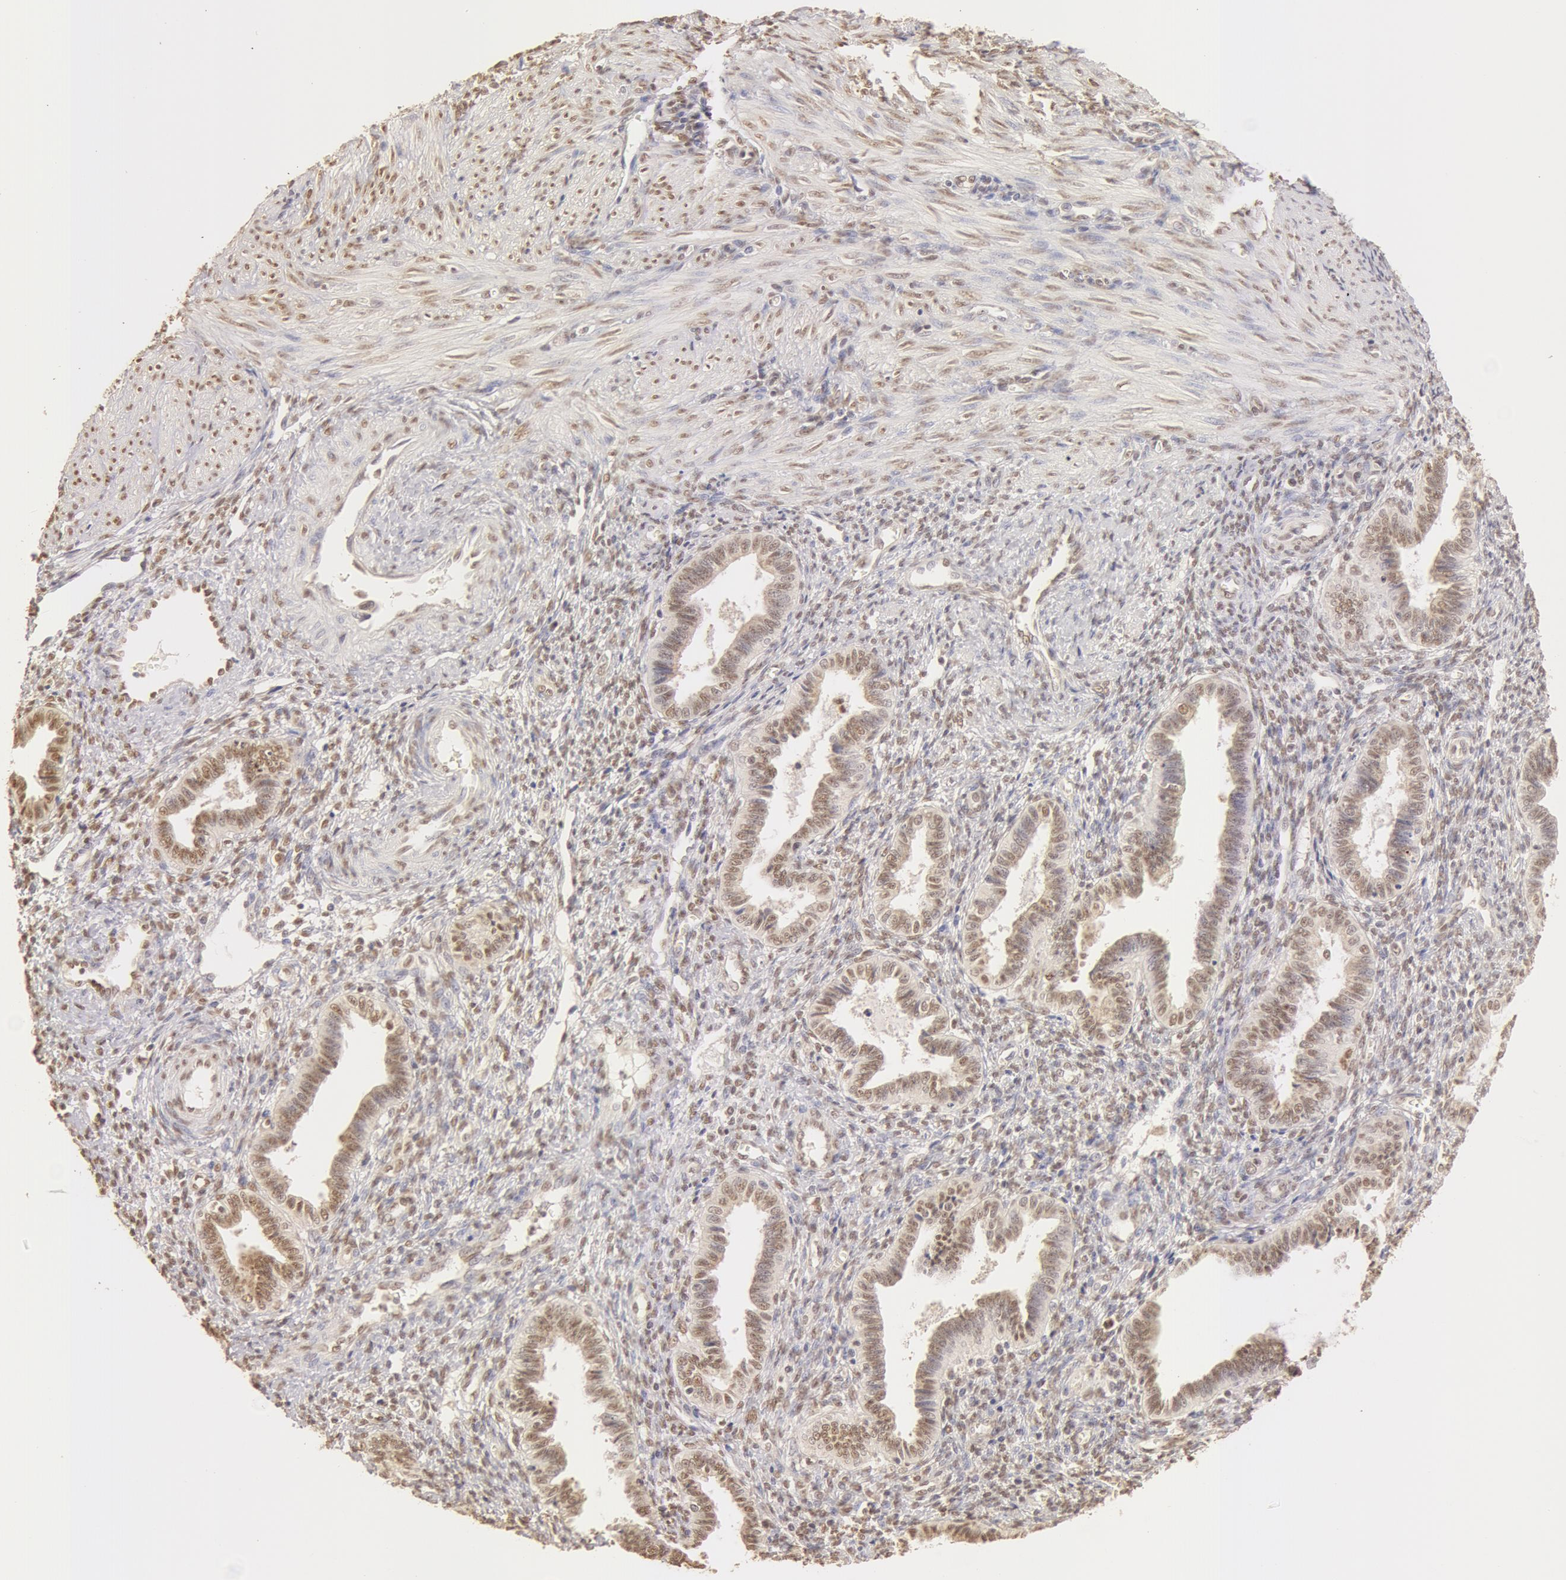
{"staining": {"intensity": "weak", "quantity": "25%-75%", "location": "nuclear"}, "tissue": "endometrium", "cell_type": "Cells in endometrial stroma", "image_type": "normal", "snomed": [{"axis": "morphology", "description": "Normal tissue, NOS"}, {"axis": "topography", "description": "Endometrium"}], "caption": "Unremarkable endometrium was stained to show a protein in brown. There is low levels of weak nuclear staining in about 25%-75% of cells in endometrial stroma. The staining was performed using DAB to visualize the protein expression in brown, while the nuclei were stained in blue with hematoxylin (Magnification: 20x).", "gene": "SNRNP70", "patient": {"sex": "female", "age": 36}}